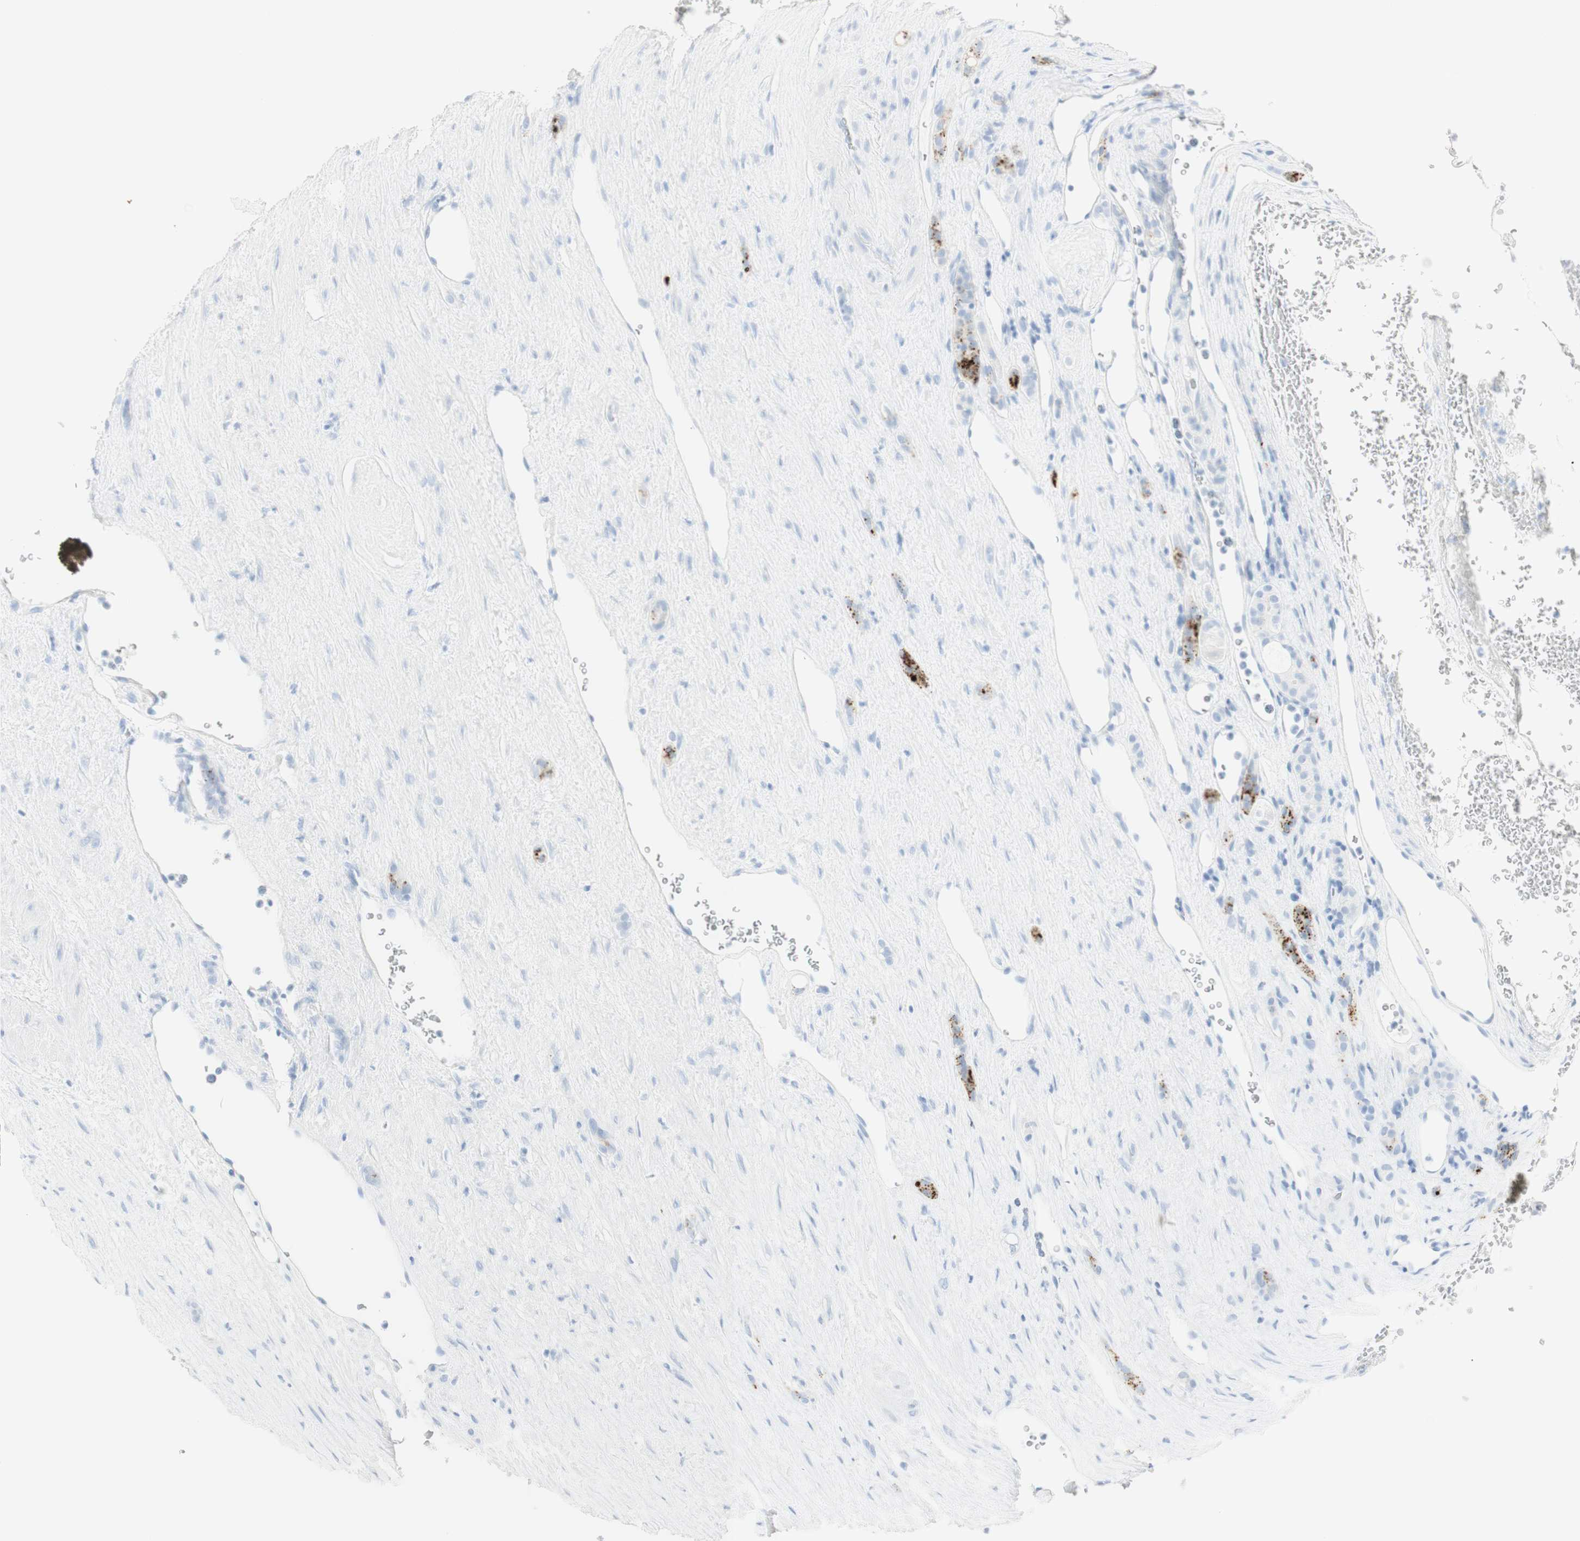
{"staining": {"intensity": "weak", "quantity": "<25%", "location": "cytoplasmic/membranous"}, "tissue": "renal cancer", "cell_type": "Tumor cells", "image_type": "cancer", "snomed": [{"axis": "morphology", "description": "Adenocarcinoma, NOS"}, {"axis": "topography", "description": "Kidney"}], "caption": "This is an IHC histopathology image of renal cancer (adenocarcinoma). There is no staining in tumor cells.", "gene": "NAPSA", "patient": {"sex": "female", "age": 69}}